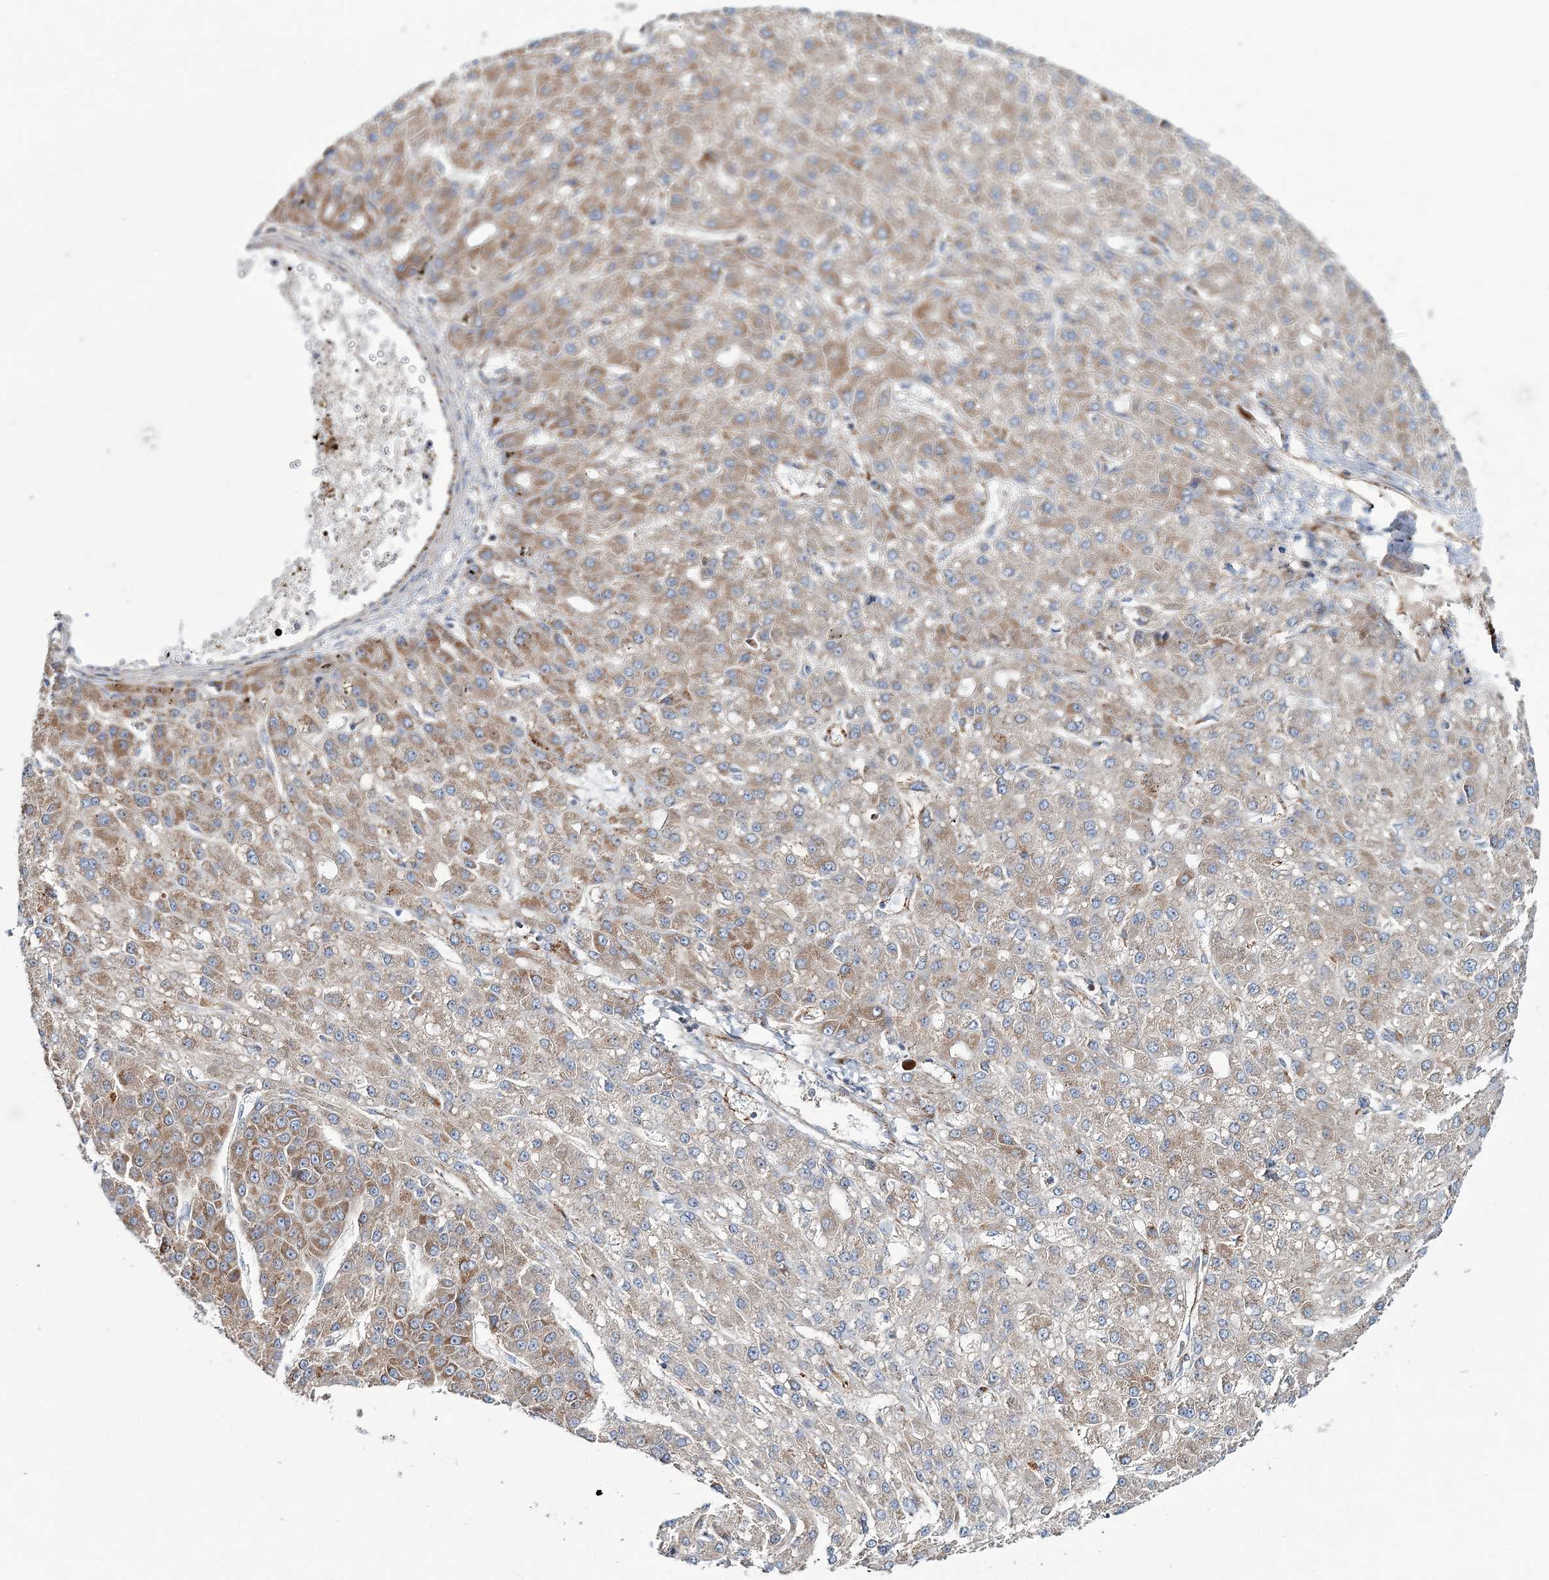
{"staining": {"intensity": "moderate", "quantity": ">75%", "location": "cytoplasmic/membranous"}, "tissue": "liver cancer", "cell_type": "Tumor cells", "image_type": "cancer", "snomed": [{"axis": "morphology", "description": "Carcinoma, Hepatocellular, NOS"}, {"axis": "topography", "description": "Liver"}], "caption": "High-magnification brightfield microscopy of liver hepatocellular carcinoma stained with DAB (3,3'-diaminobenzidine) (brown) and counterstained with hematoxylin (blue). tumor cells exhibit moderate cytoplasmic/membranous expression is seen in approximately>75% of cells.", "gene": "ARHGAP6", "patient": {"sex": "male", "age": 67}}